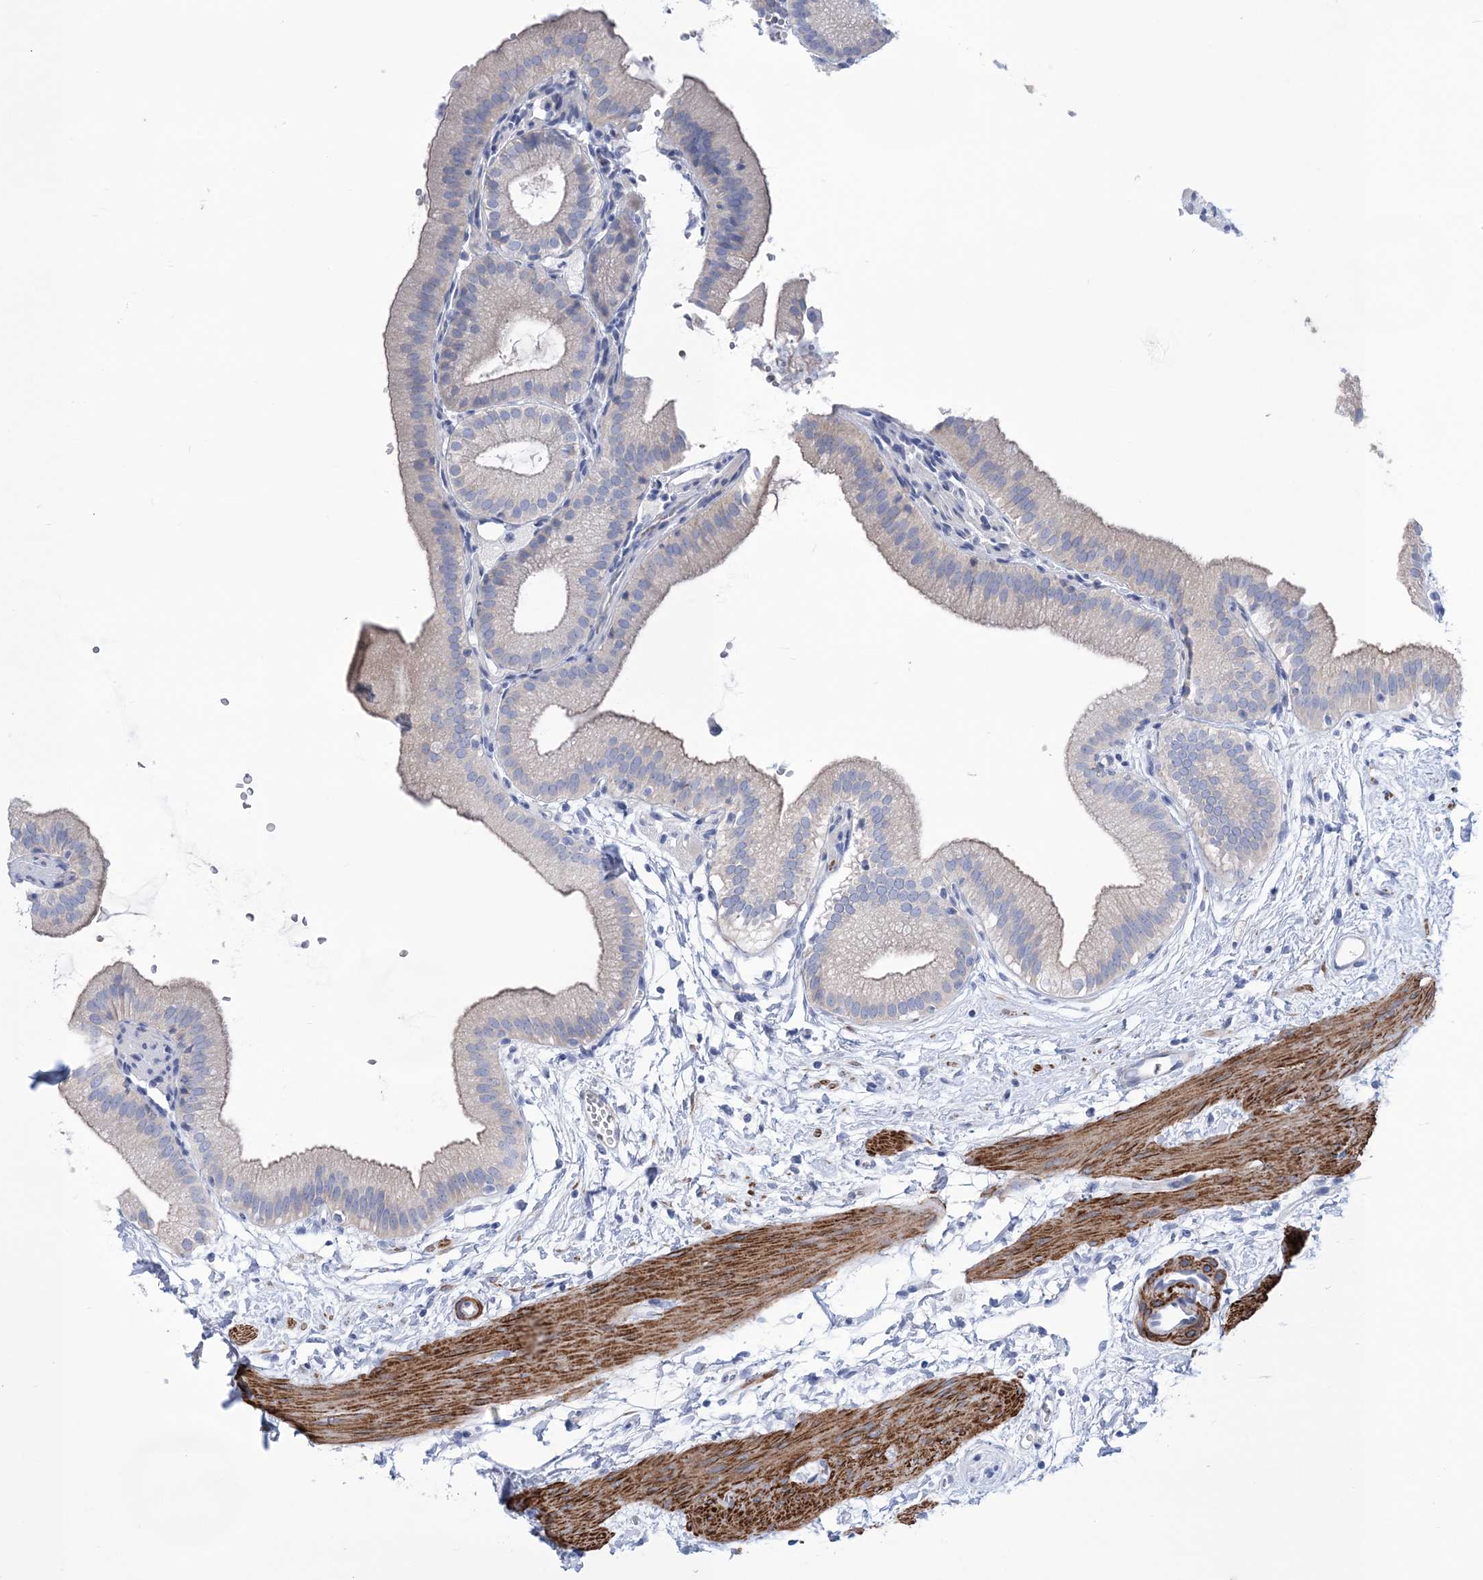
{"staining": {"intensity": "negative", "quantity": "none", "location": "none"}, "tissue": "gallbladder", "cell_type": "Glandular cells", "image_type": "normal", "snomed": [{"axis": "morphology", "description": "Normal tissue, NOS"}, {"axis": "topography", "description": "Gallbladder"}], "caption": "Gallbladder stained for a protein using IHC demonstrates no expression glandular cells.", "gene": "WDR74", "patient": {"sex": "male", "age": 55}}